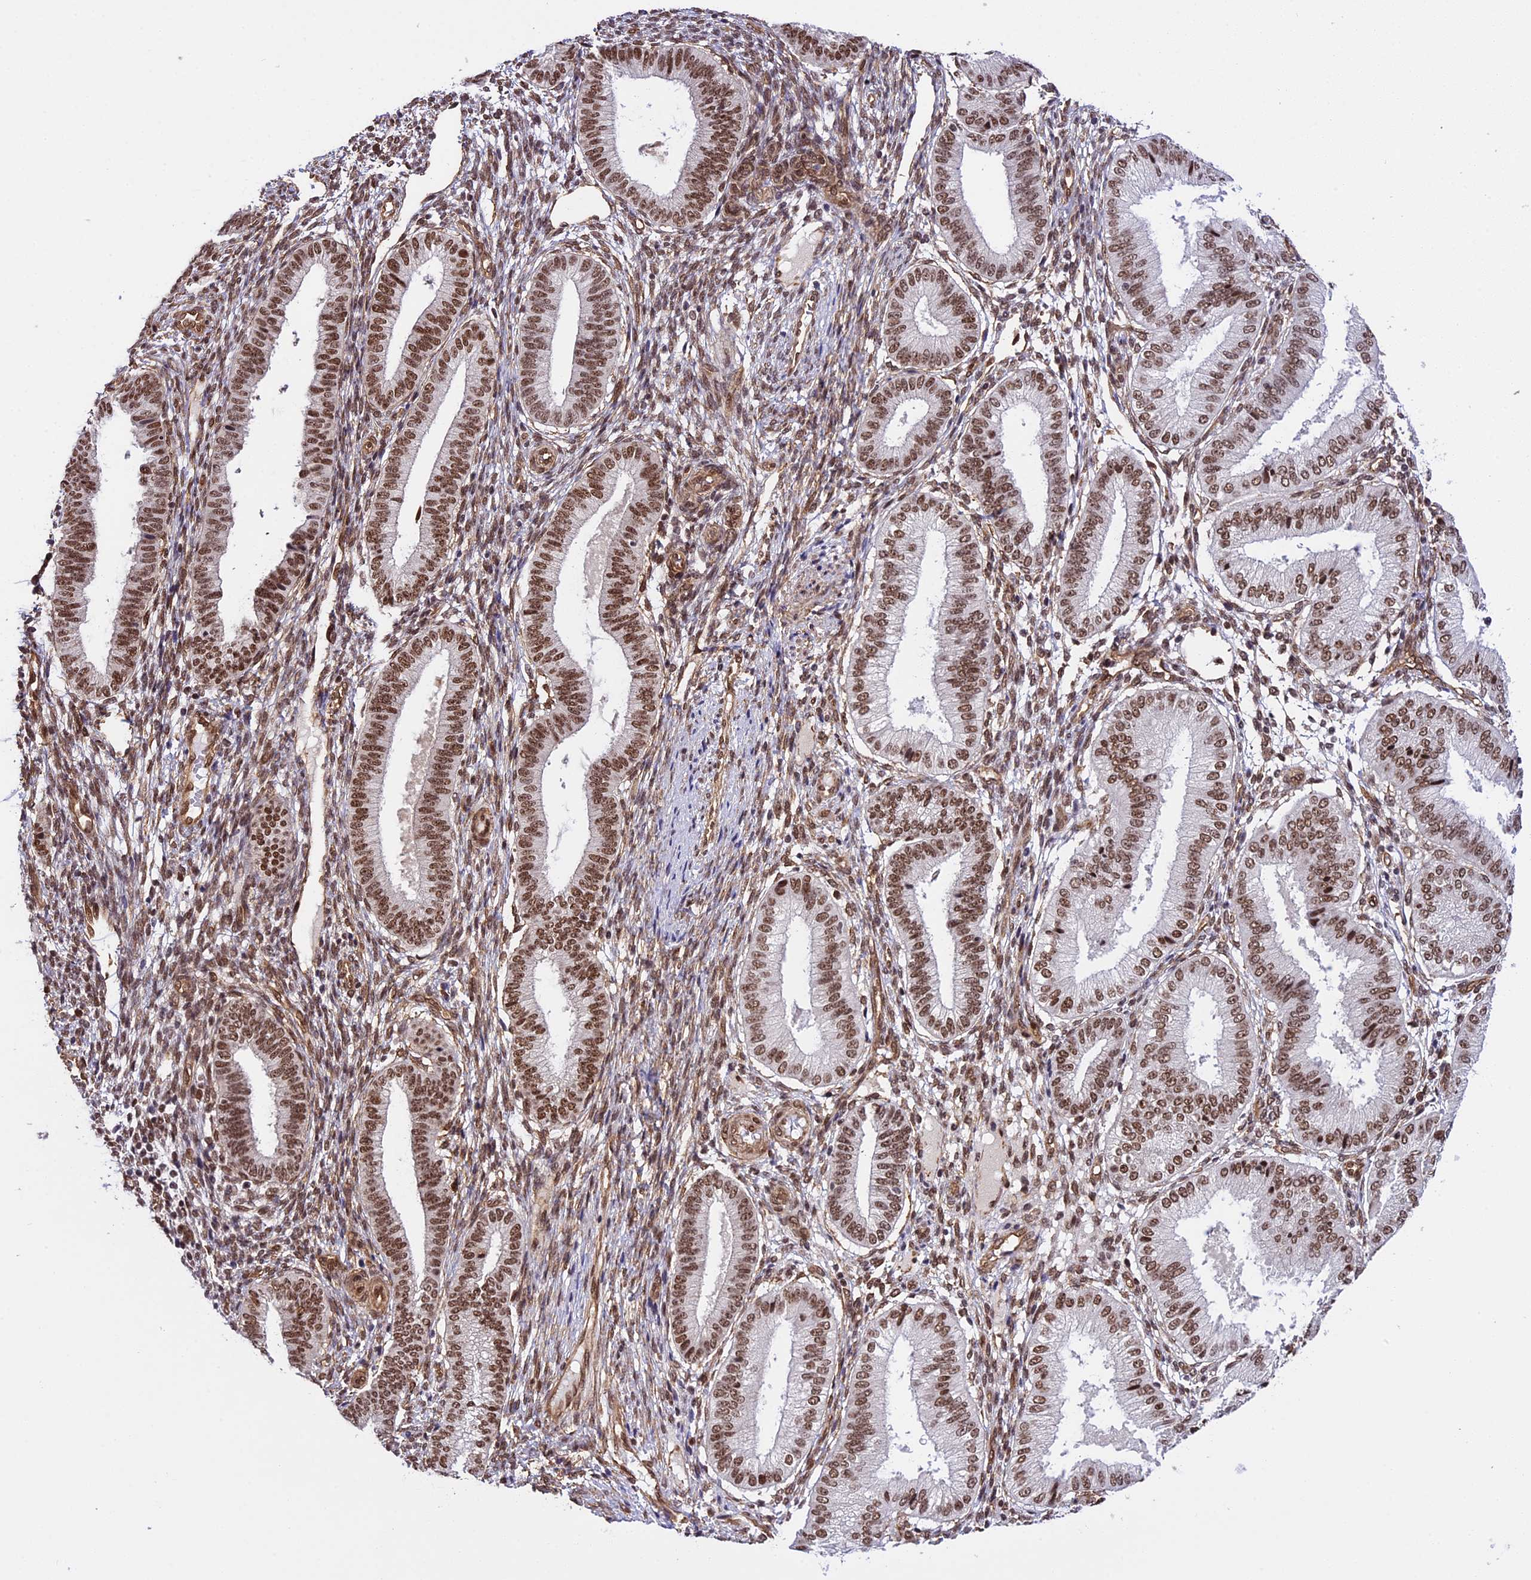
{"staining": {"intensity": "moderate", "quantity": ">75%", "location": "nuclear"}, "tissue": "endometrium", "cell_type": "Cells in endometrial stroma", "image_type": "normal", "snomed": [{"axis": "morphology", "description": "Normal tissue, NOS"}, {"axis": "topography", "description": "Endometrium"}], "caption": "Brown immunohistochemical staining in benign endometrium exhibits moderate nuclear positivity in about >75% of cells in endometrial stroma. (IHC, brightfield microscopy, high magnification).", "gene": "MPHOSPH8", "patient": {"sex": "female", "age": 39}}